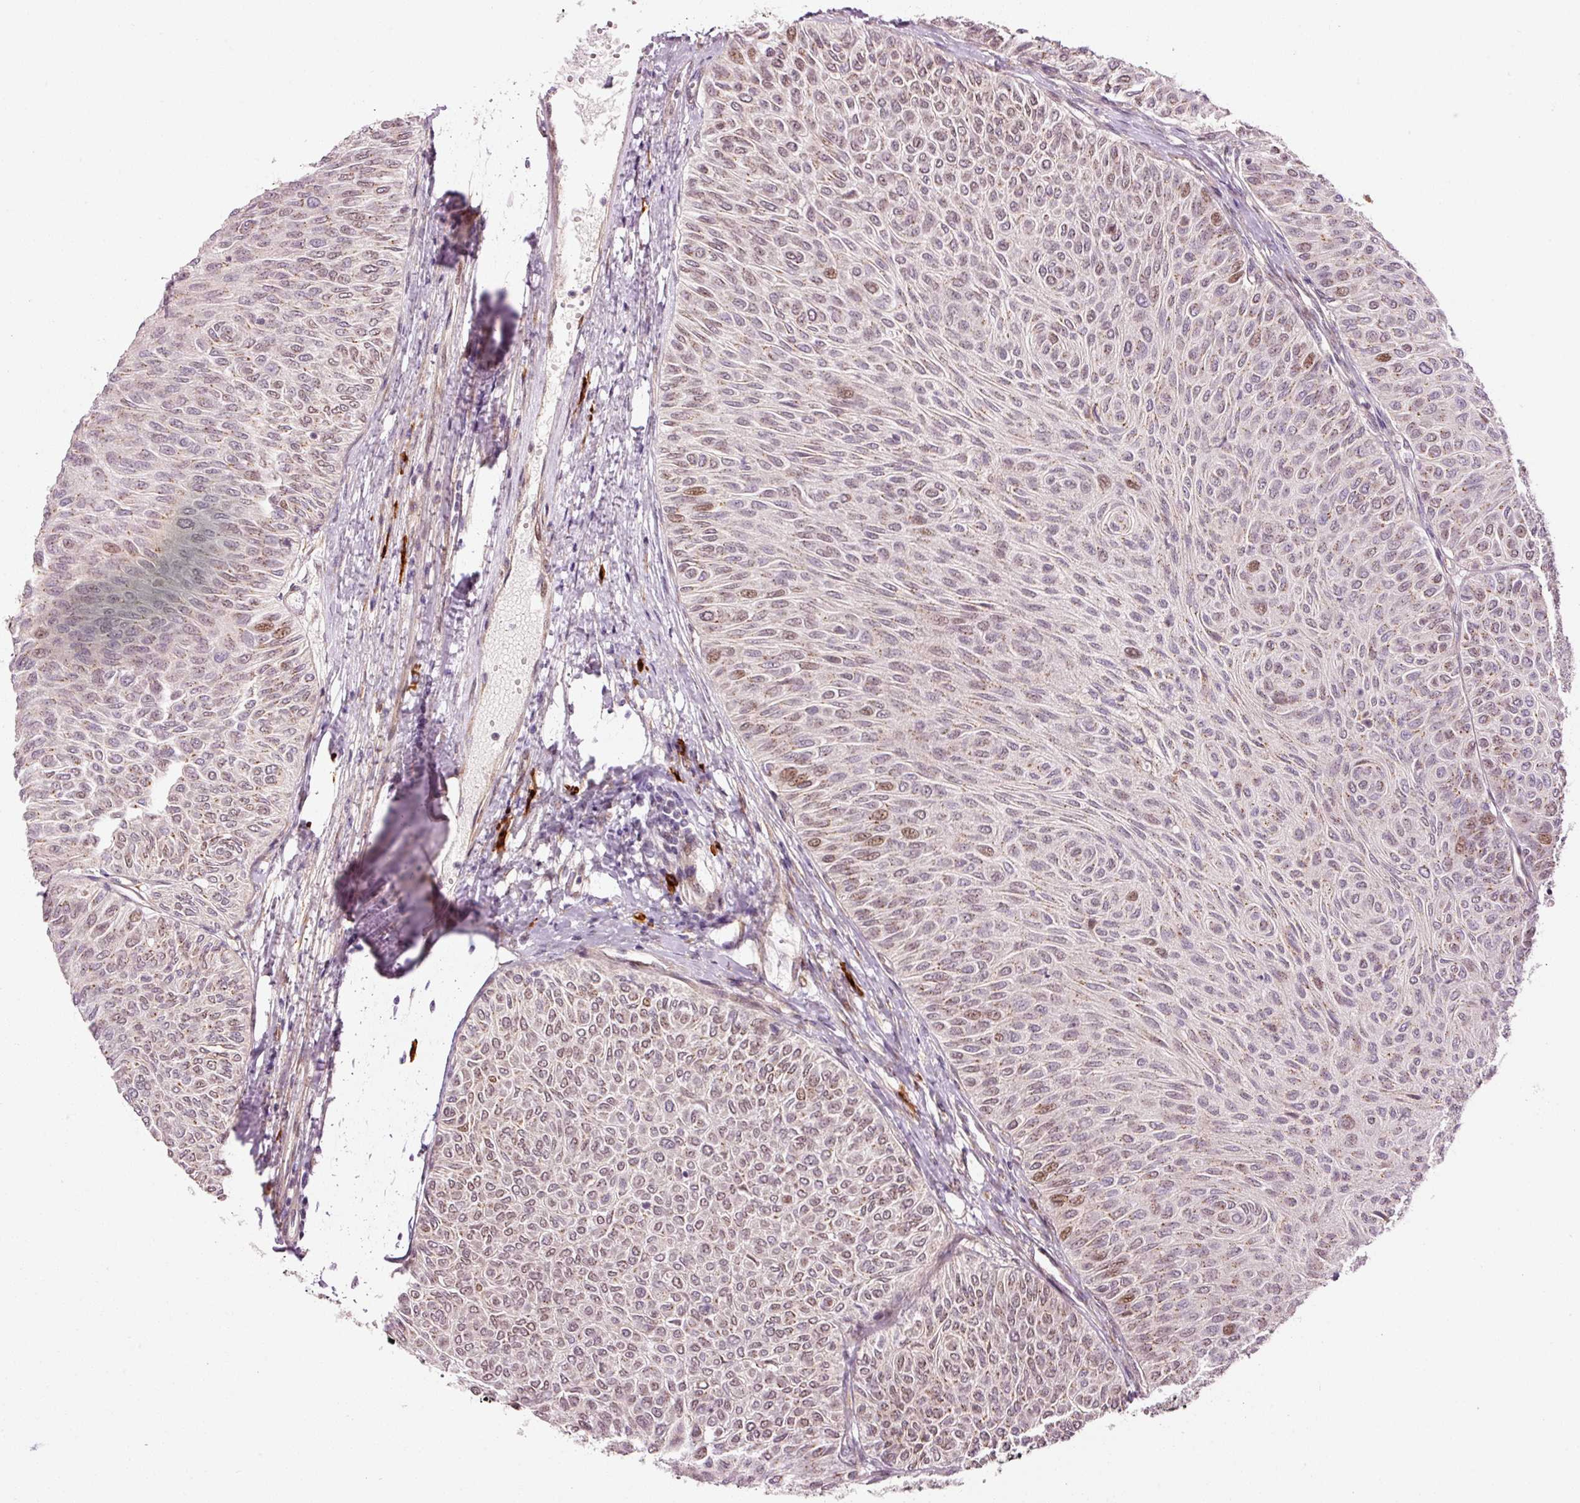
{"staining": {"intensity": "moderate", "quantity": "<25%", "location": "nuclear"}, "tissue": "urothelial cancer", "cell_type": "Tumor cells", "image_type": "cancer", "snomed": [{"axis": "morphology", "description": "Urothelial carcinoma, Low grade"}, {"axis": "topography", "description": "Urinary bladder"}], "caption": "Tumor cells demonstrate low levels of moderate nuclear positivity in approximately <25% of cells in low-grade urothelial carcinoma.", "gene": "ANKRD20A1", "patient": {"sex": "male", "age": 78}}